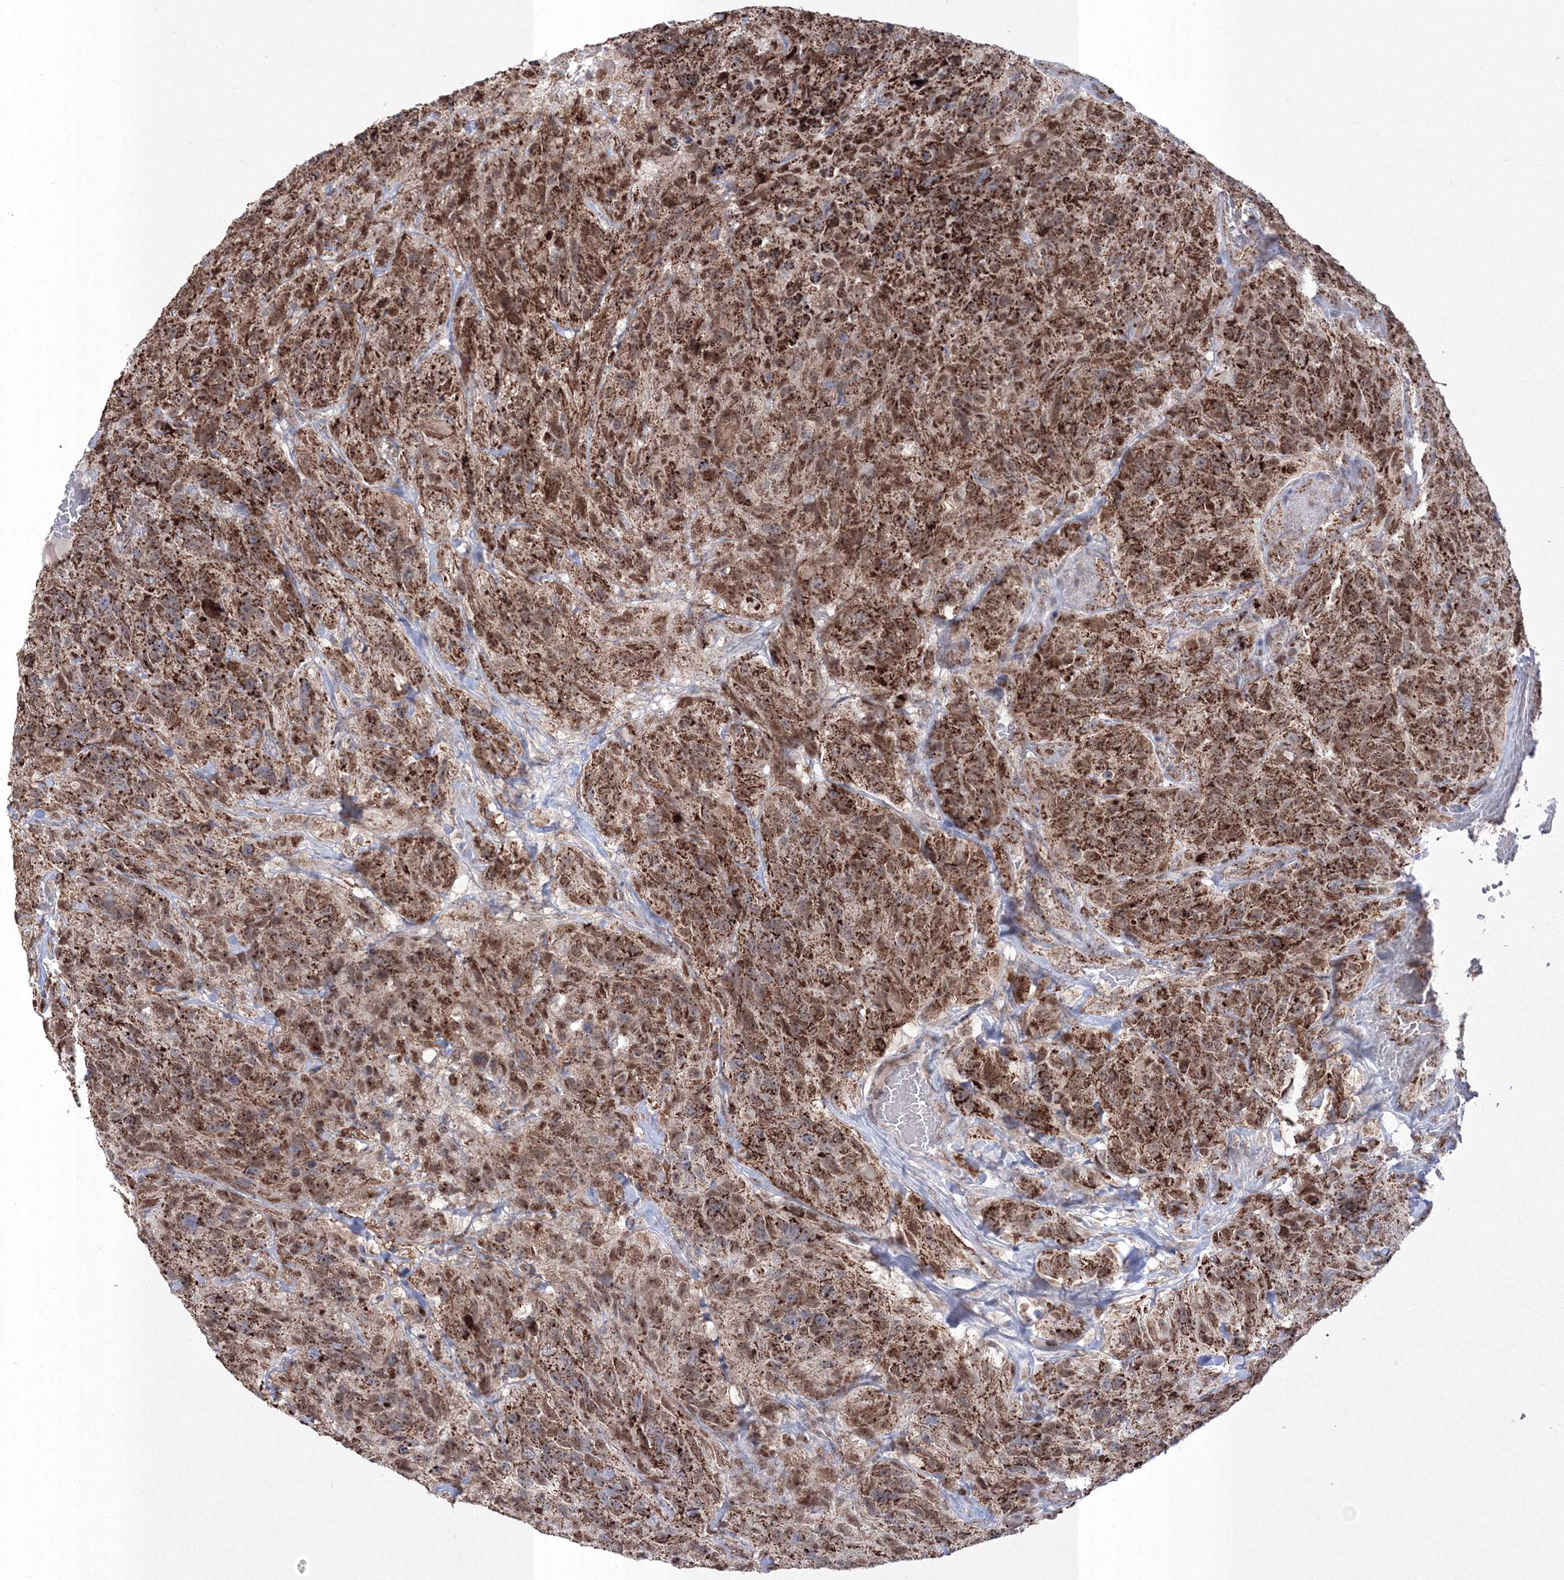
{"staining": {"intensity": "strong", "quantity": ">75%", "location": "cytoplasmic/membranous,nuclear"}, "tissue": "glioma", "cell_type": "Tumor cells", "image_type": "cancer", "snomed": [{"axis": "morphology", "description": "Glioma, malignant, High grade"}, {"axis": "topography", "description": "Brain"}], "caption": "Protein staining of glioma tissue demonstrates strong cytoplasmic/membranous and nuclear staining in approximately >75% of tumor cells.", "gene": "GRSF1", "patient": {"sex": "male", "age": 69}}